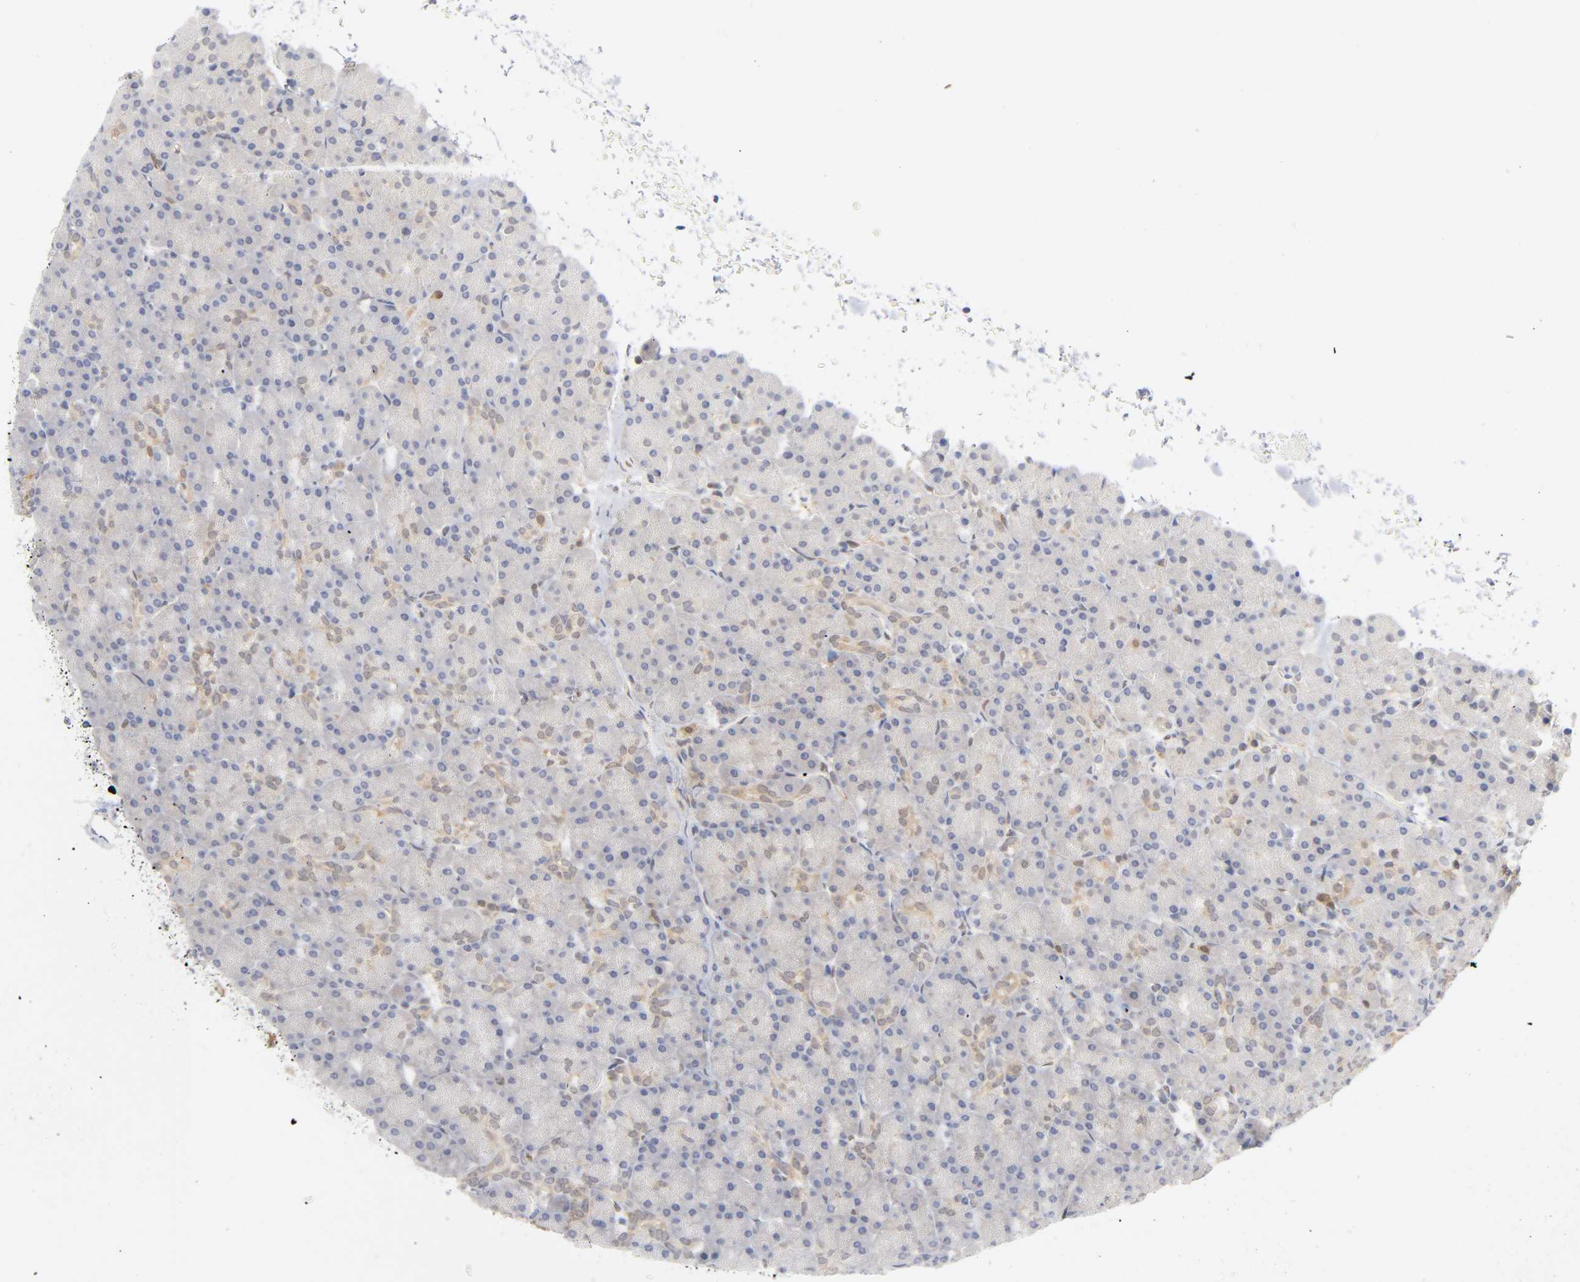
{"staining": {"intensity": "weak", "quantity": "<25%", "location": "cytoplasmic/membranous"}, "tissue": "pancreas", "cell_type": "Exocrine glandular cells", "image_type": "normal", "snomed": [{"axis": "morphology", "description": "Normal tissue, NOS"}, {"axis": "topography", "description": "Pancreas"}], "caption": "A high-resolution histopathology image shows immunohistochemistry staining of benign pancreas, which demonstrates no significant staining in exocrine glandular cells. (Stains: DAB IHC with hematoxylin counter stain, Microscopy: brightfield microscopy at high magnification).", "gene": "DFFB", "patient": {"sex": "female", "age": 43}}